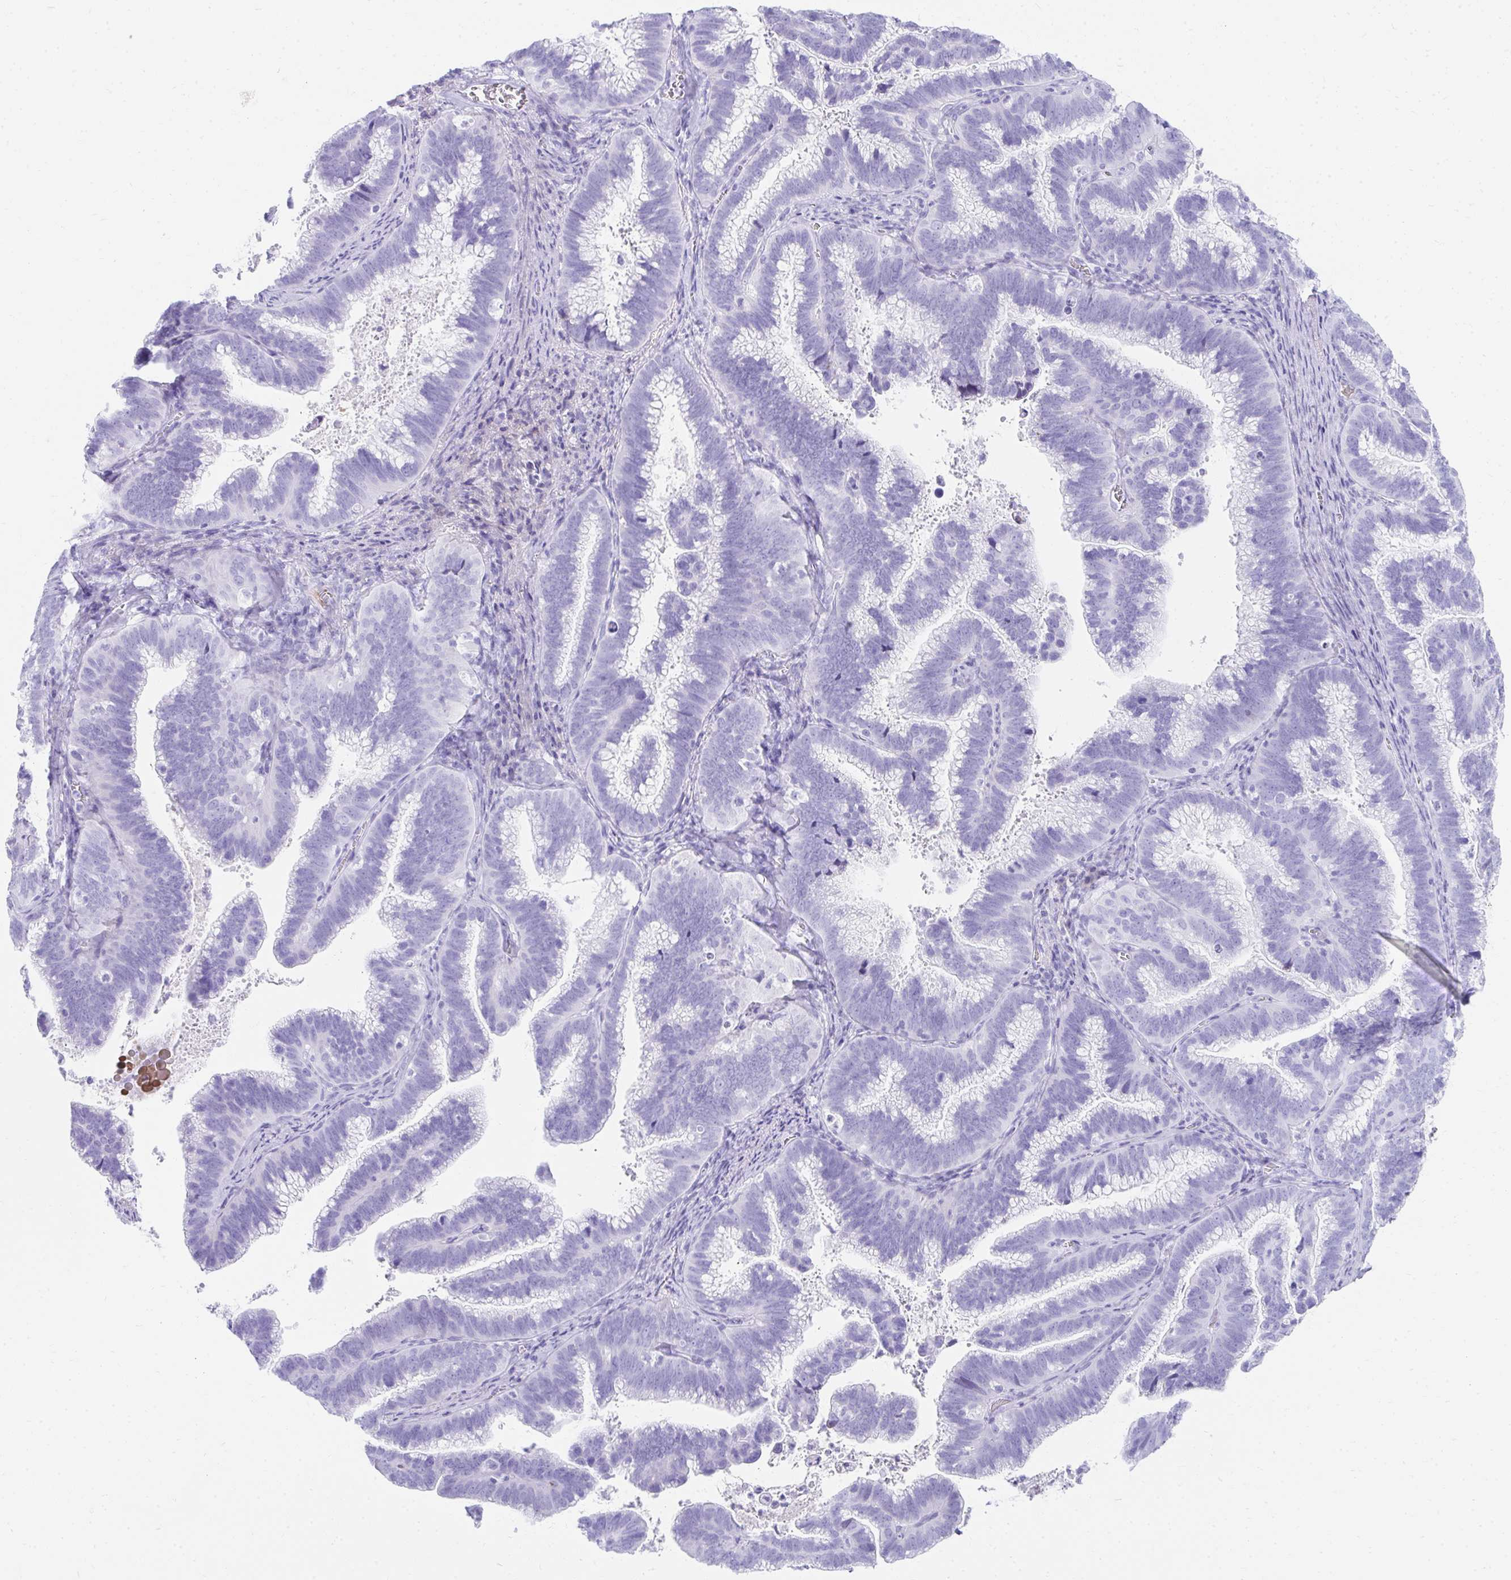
{"staining": {"intensity": "negative", "quantity": "none", "location": "none"}, "tissue": "cervical cancer", "cell_type": "Tumor cells", "image_type": "cancer", "snomed": [{"axis": "morphology", "description": "Adenocarcinoma, NOS"}, {"axis": "topography", "description": "Cervix"}], "caption": "Immunohistochemistry (IHC) histopathology image of neoplastic tissue: cervical cancer stained with DAB demonstrates no significant protein staining in tumor cells.", "gene": "TNNT1", "patient": {"sex": "female", "age": 61}}